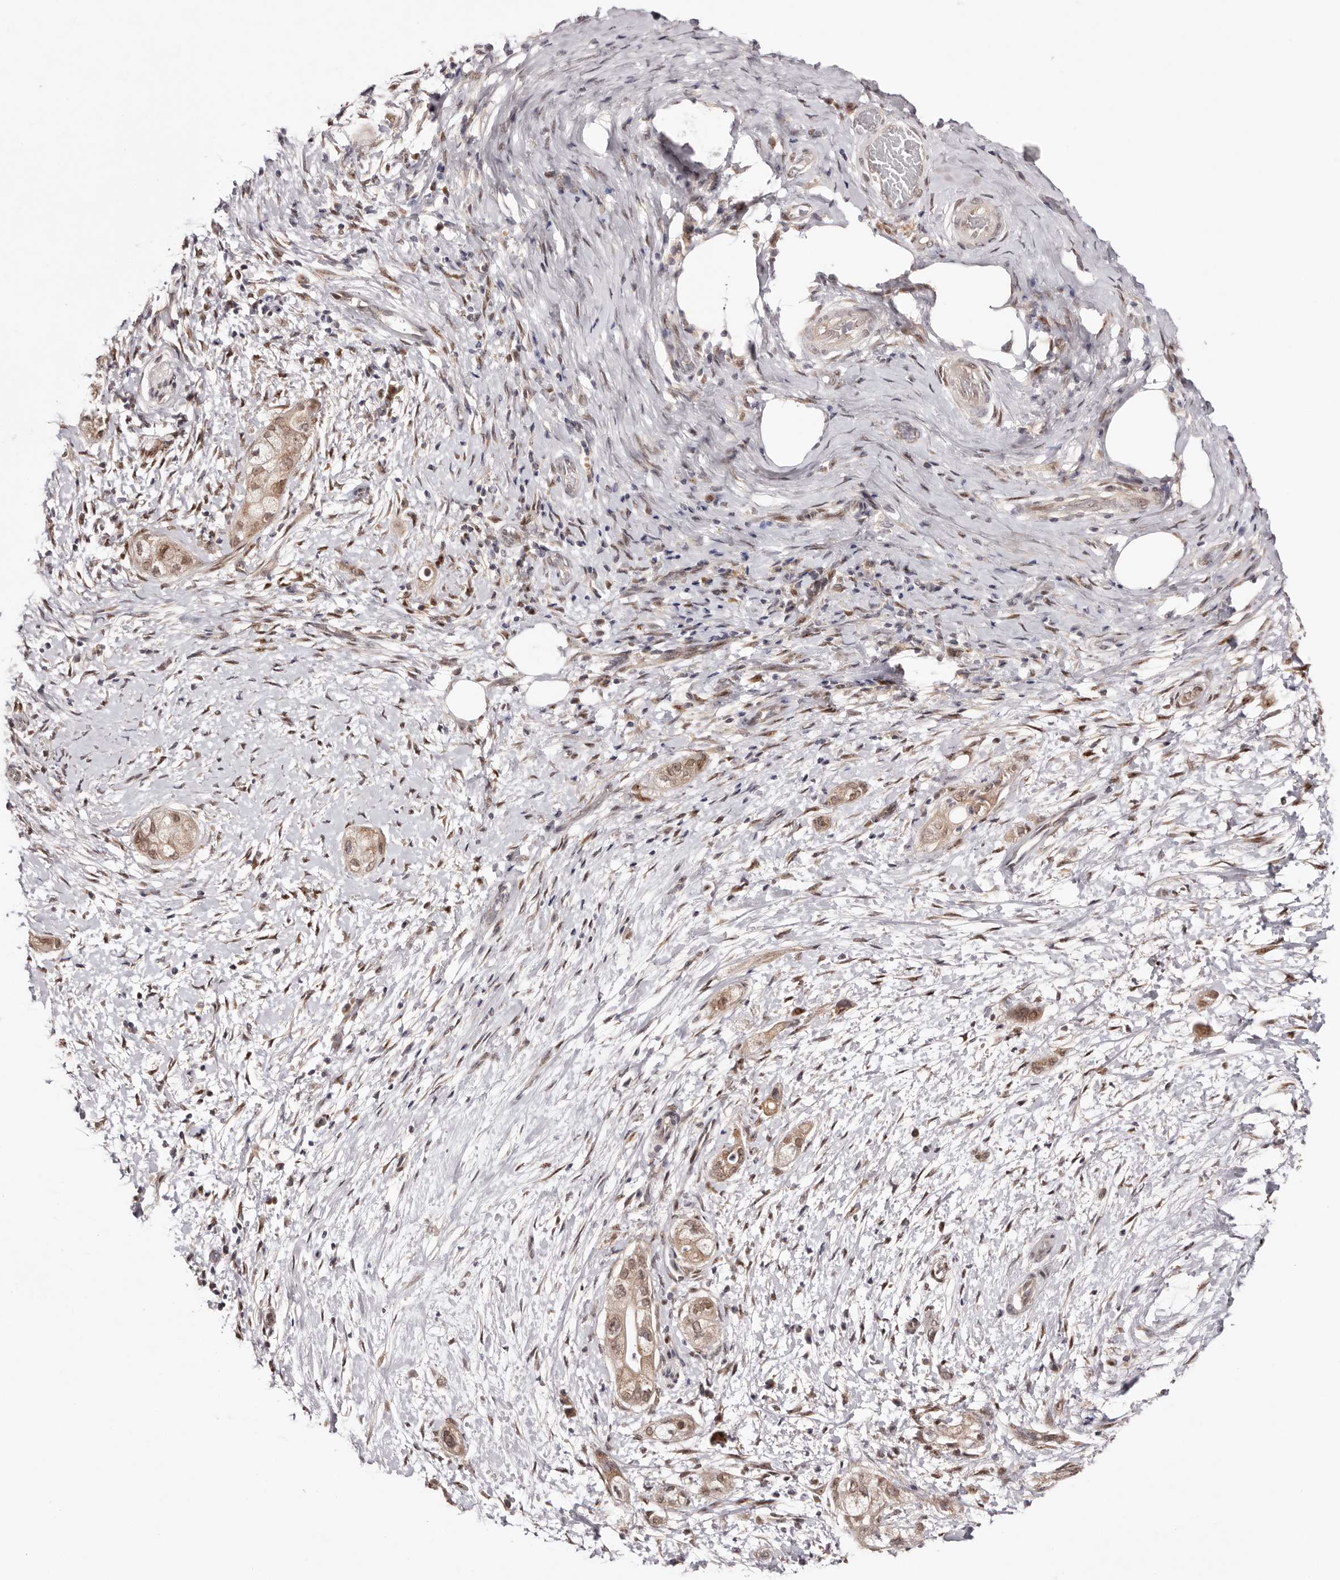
{"staining": {"intensity": "weak", "quantity": ">75%", "location": "cytoplasmic/membranous,nuclear"}, "tissue": "pancreatic cancer", "cell_type": "Tumor cells", "image_type": "cancer", "snomed": [{"axis": "morphology", "description": "Adenocarcinoma, NOS"}, {"axis": "topography", "description": "Pancreas"}], "caption": "A brown stain highlights weak cytoplasmic/membranous and nuclear staining of a protein in pancreatic adenocarcinoma tumor cells.", "gene": "EGR3", "patient": {"sex": "male", "age": 58}}